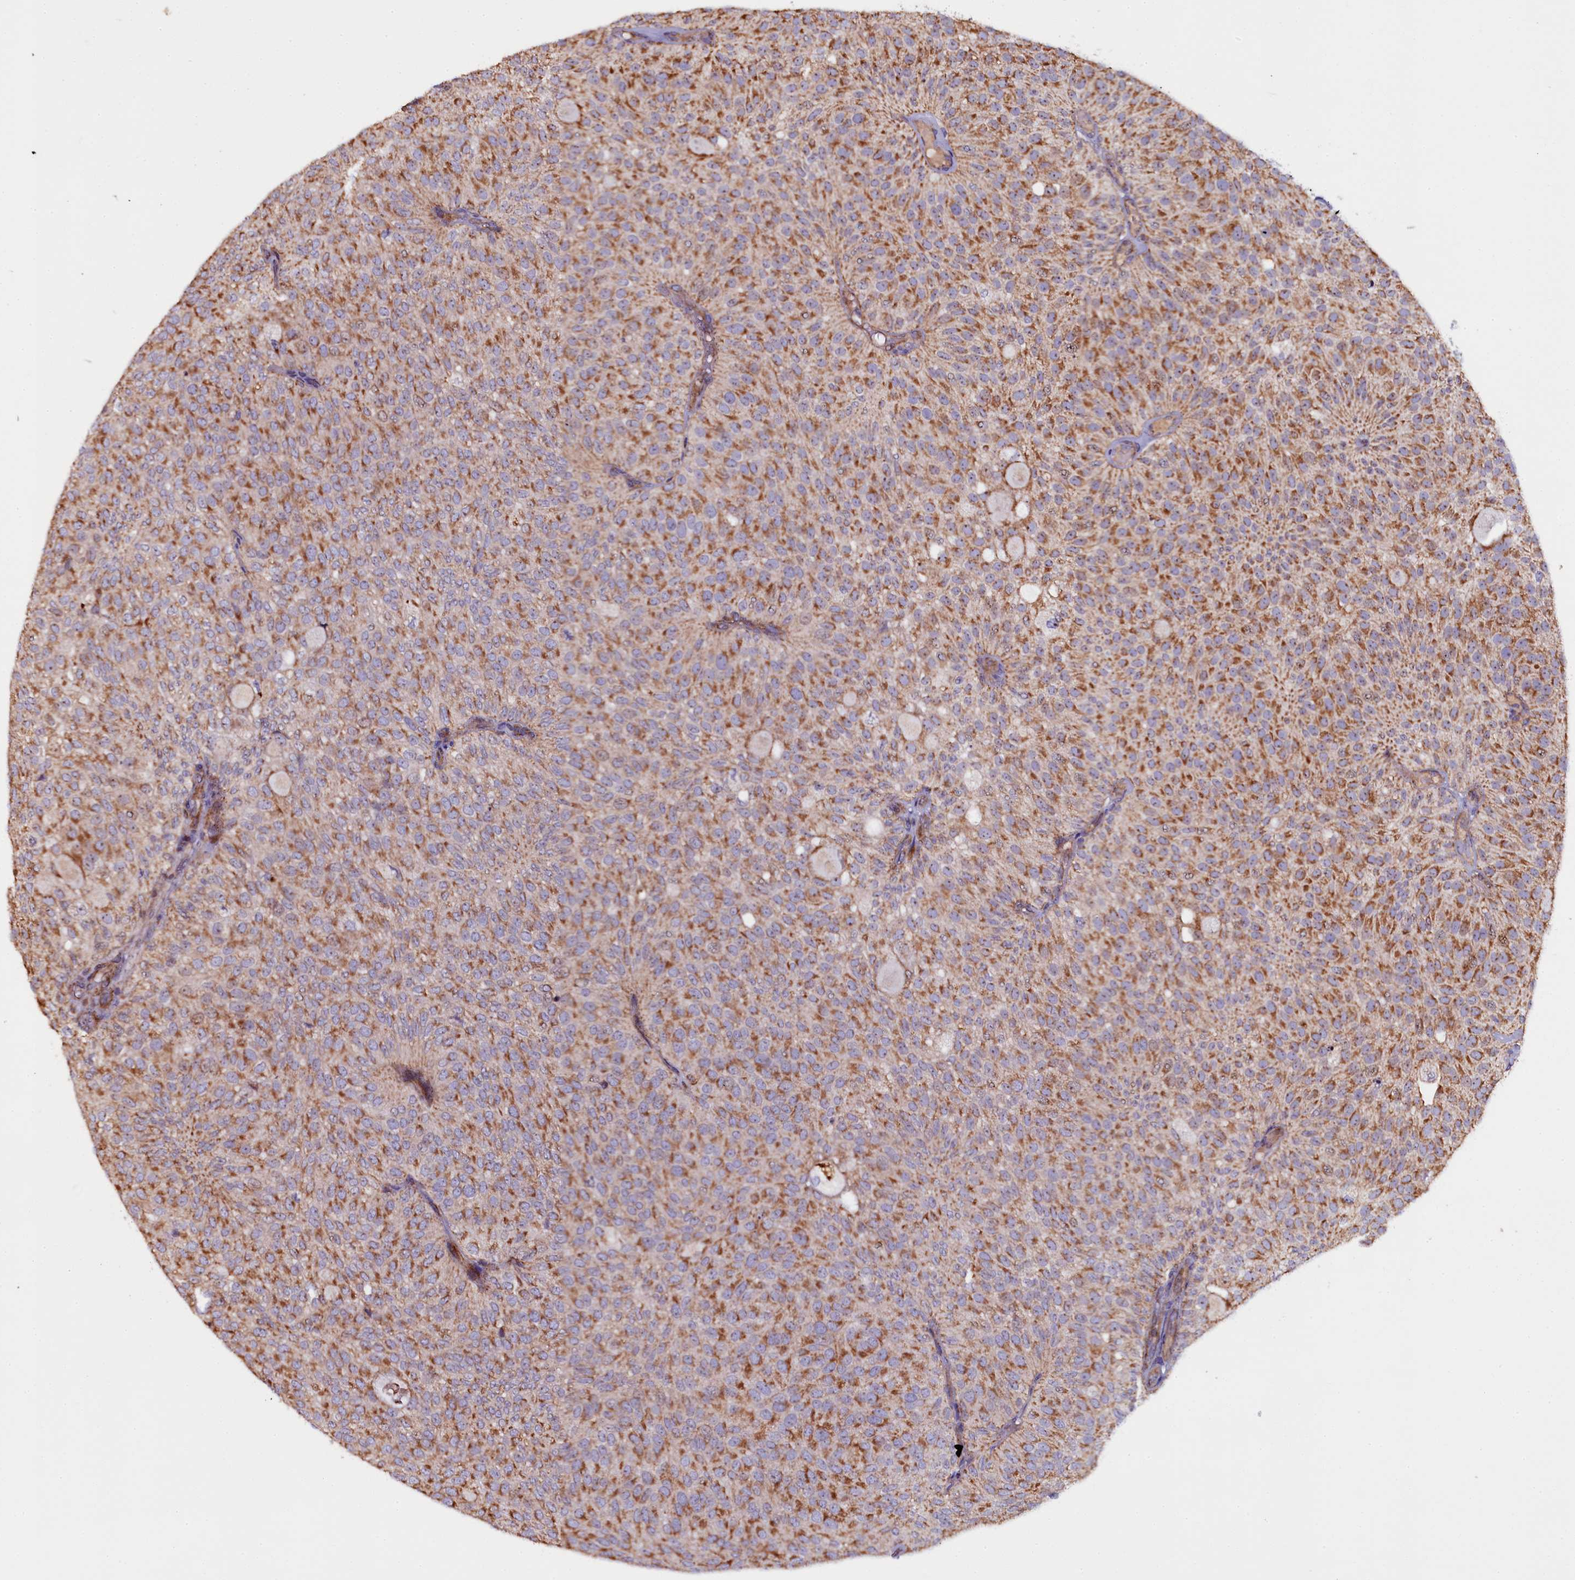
{"staining": {"intensity": "strong", "quantity": ">75%", "location": "cytoplasmic/membranous"}, "tissue": "urothelial cancer", "cell_type": "Tumor cells", "image_type": "cancer", "snomed": [{"axis": "morphology", "description": "Urothelial carcinoma, Low grade"}, {"axis": "topography", "description": "Urinary bladder"}], "caption": "About >75% of tumor cells in human low-grade urothelial carcinoma show strong cytoplasmic/membranous protein positivity as visualized by brown immunohistochemical staining.", "gene": "NAA80", "patient": {"sex": "male", "age": 78}}